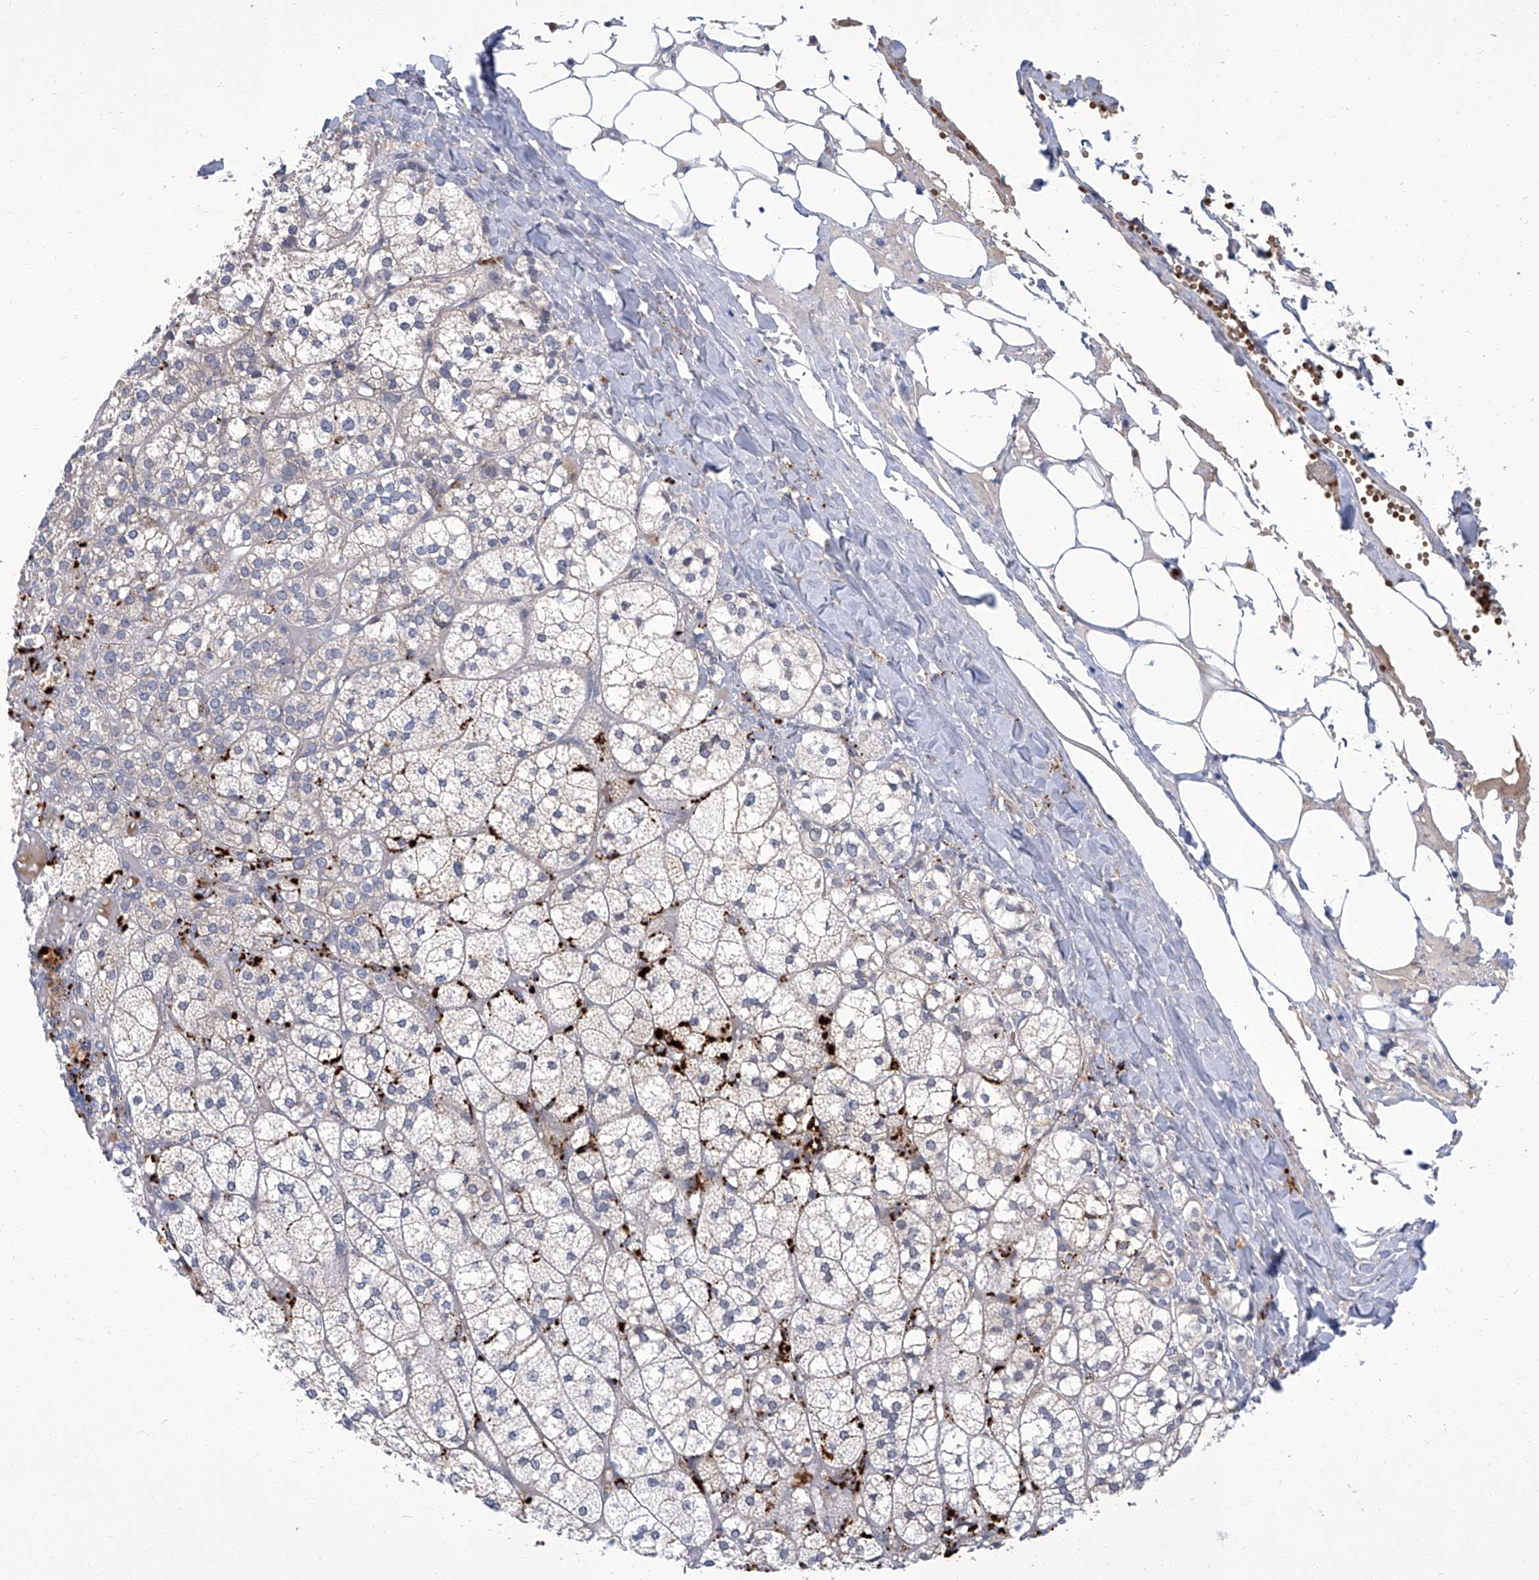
{"staining": {"intensity": "negative", "quantity": "none", "location": "none"}, "tissue": "adrenal gland", "cell_type": "Glandular cells", "image_type": "normal", "snomed": [{"axis": "morphology", "description": "Normal tissue, NOS"}, {"axis": "topography", "description": "Adrenal gland"}], "caption": "Immunohistochemistry (IHC) micrograph of benign adrenal gland: human adrenal gland stained with DAB (3,3'-diaminobenzidine) reveals no significant protein staining in glandular cells.", "gene": "PARD3", "patient": {"sex": "female", "age": 61}}